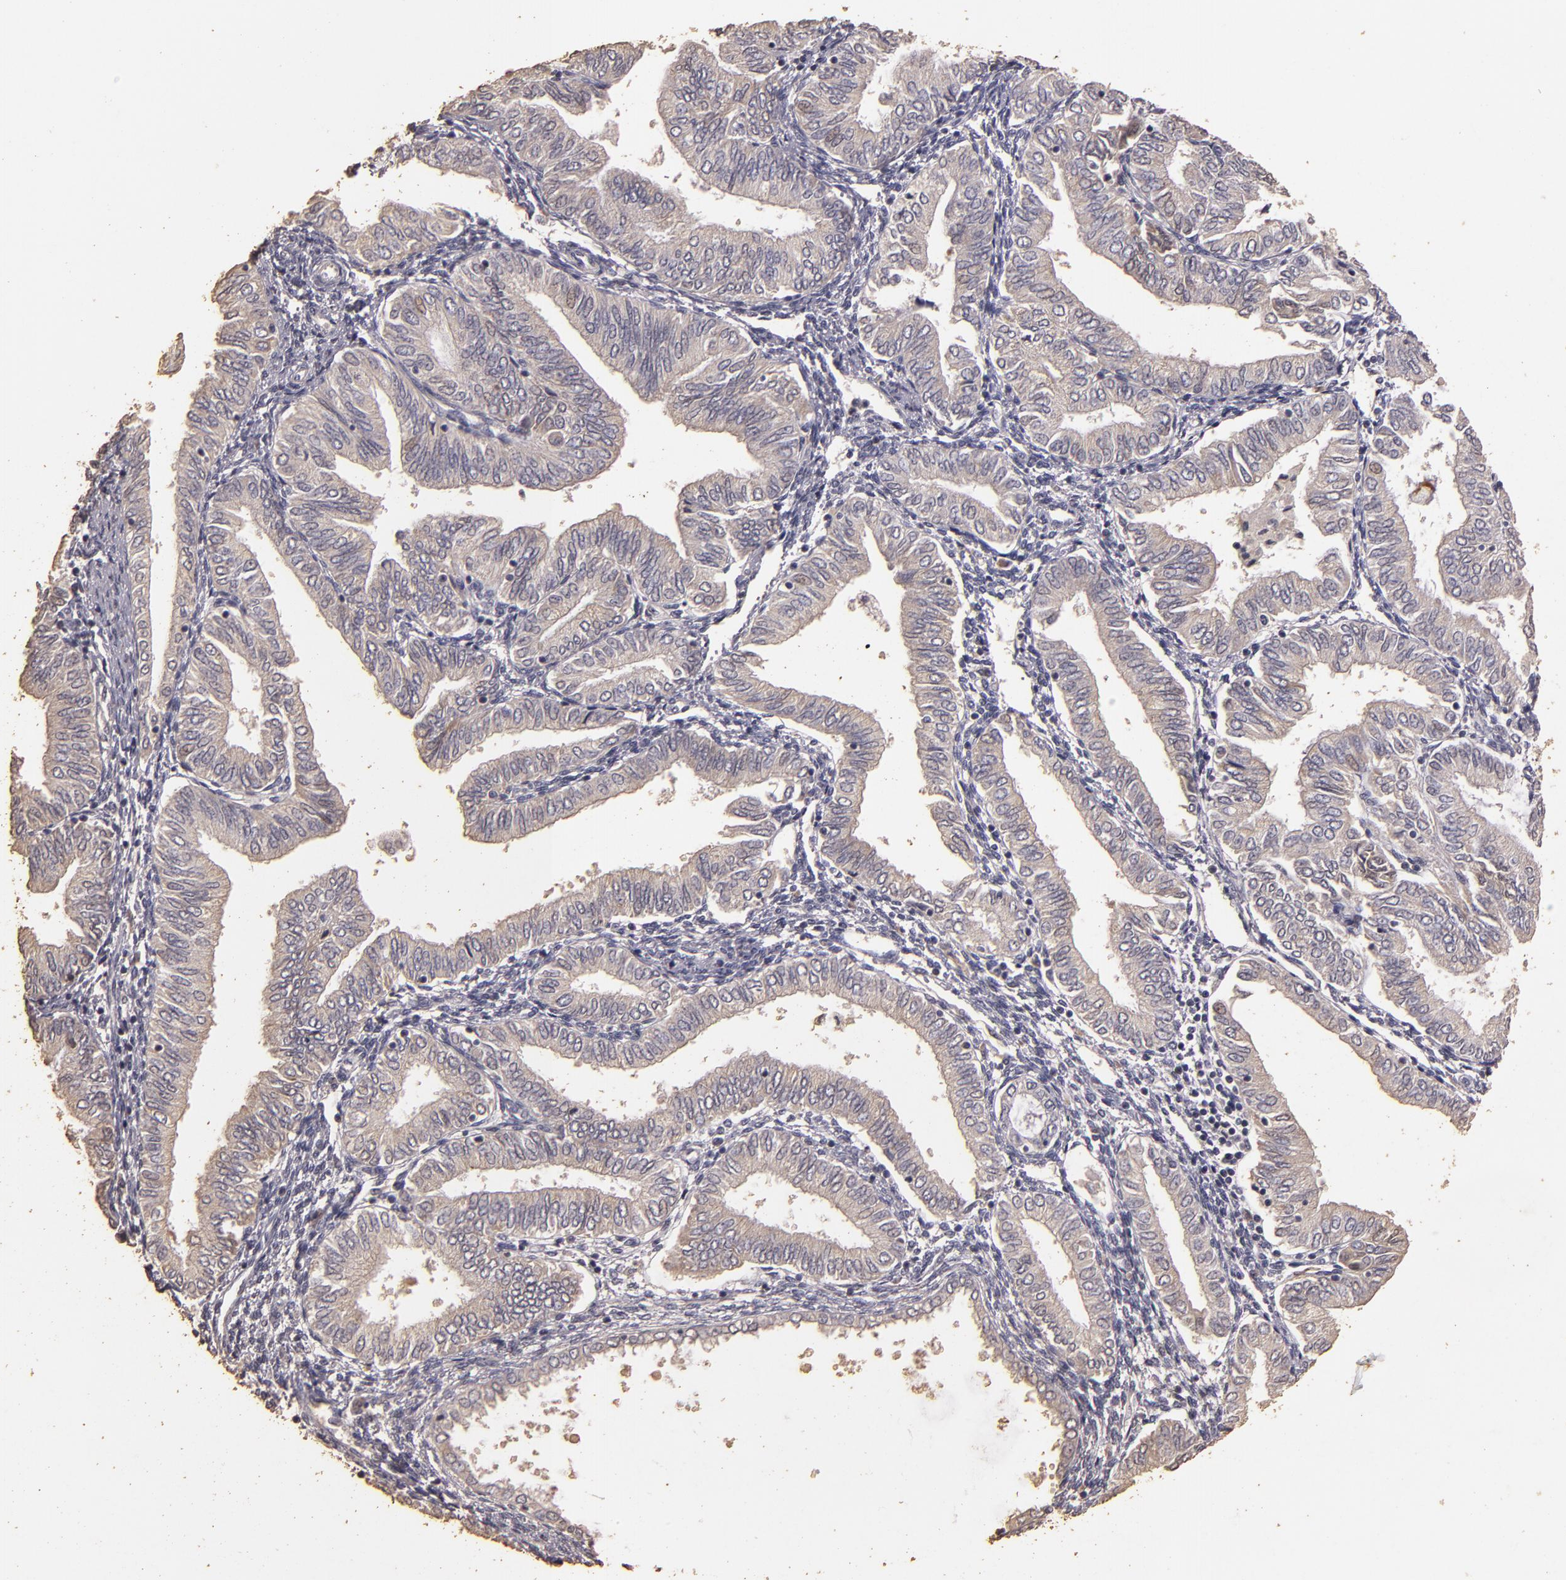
{"staining": {"intensity": "weak", "quantity": "25%-75%", "location": "cytoplasmic/membranous"}, "tissue": "endometrial cancer", "cell_type": "Tumor cells", "image_type": "cancer", "snomed": [{"axis": "morphology", "description": "Adenocarcinoma, NOS"}, {"axis": "topography", "description": "Endometrium"}], "caption": "A micrograph of endometrial cancer (adenocarcinoma) stained for a protein displays weak cytoplasmic/membranous brown staining in tumor cells.", "gene": "BCL2L13", "patient": {"sex": "female", "age": 51}}